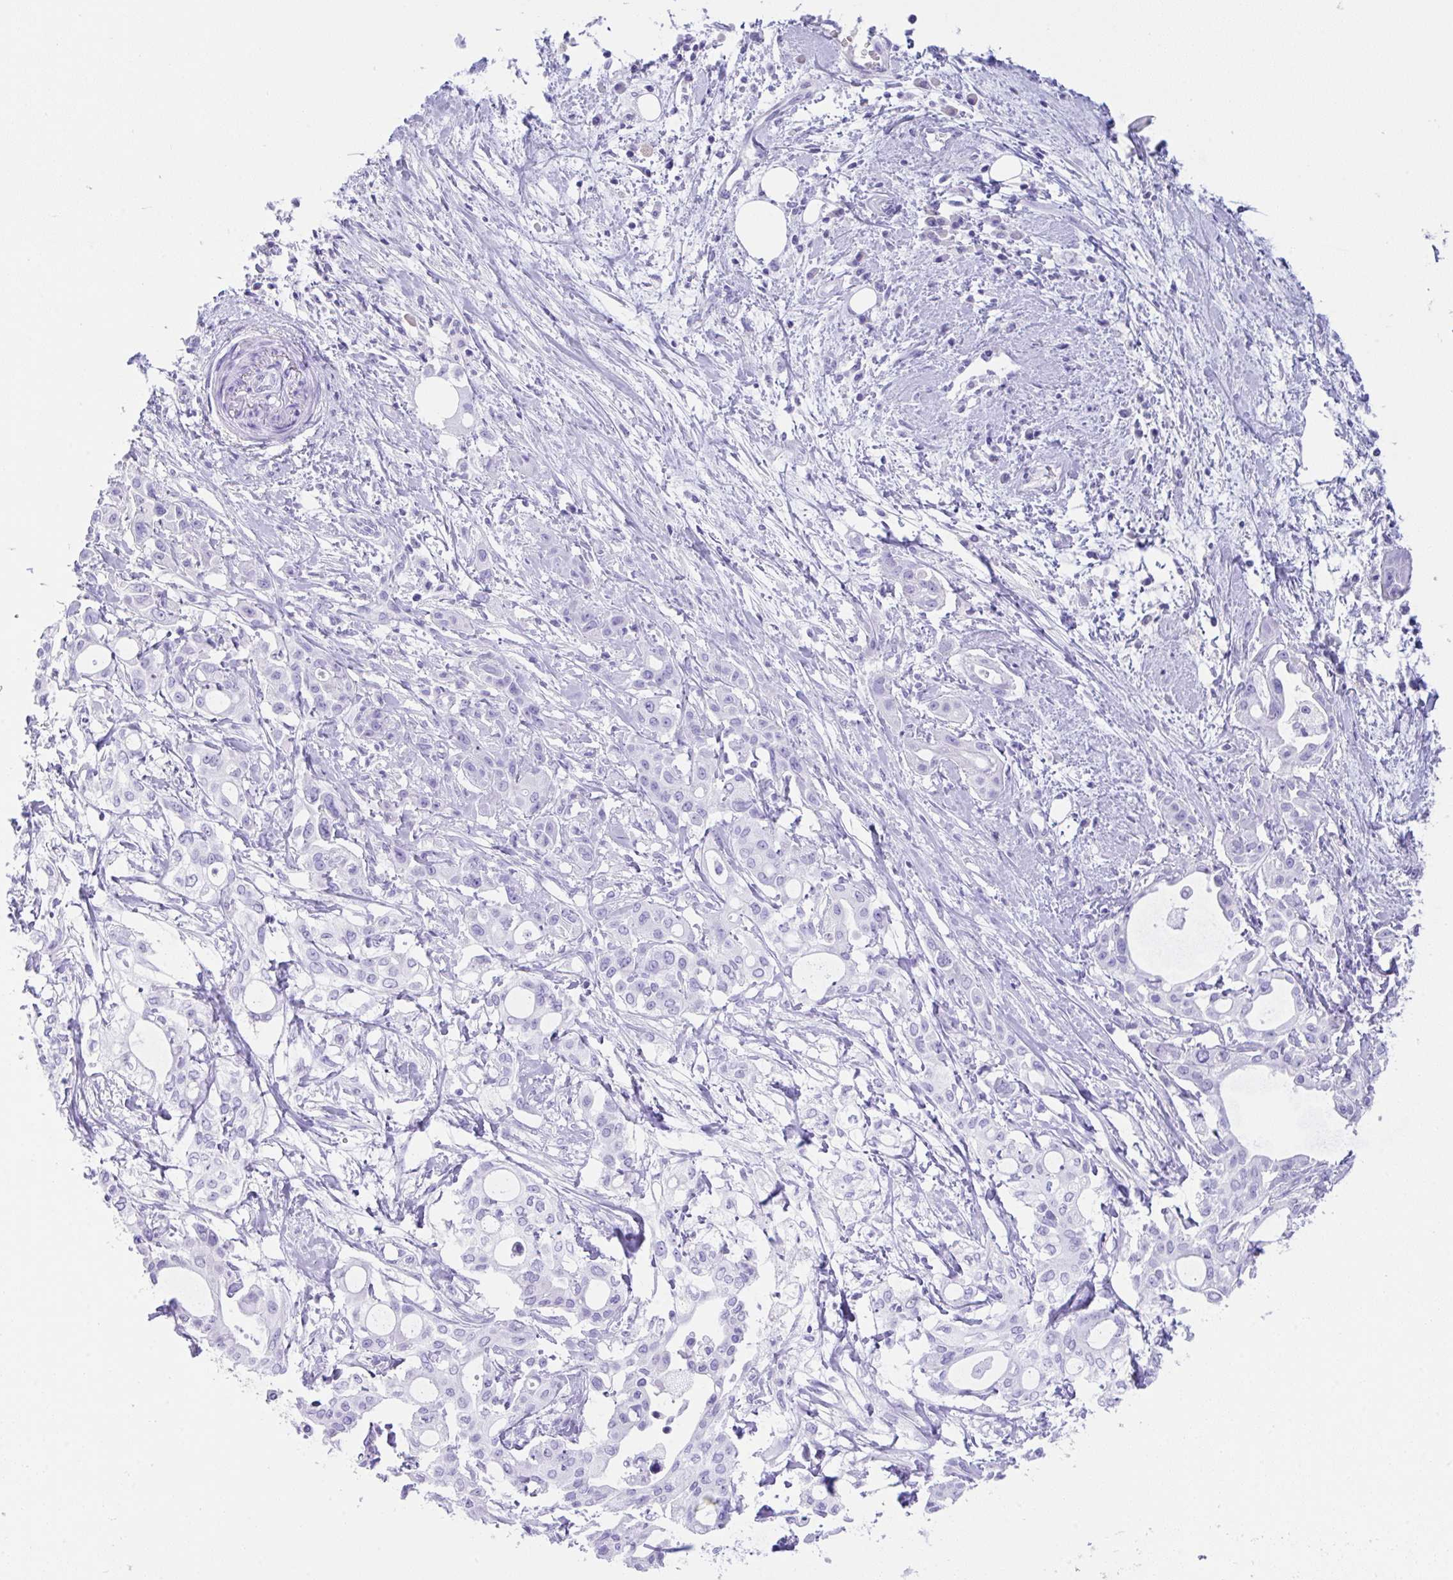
{"staining": {"intensity": "negative", "quantity": "none", "location": "none"}, "tissue": "pancreatic cancer", "cell_type": "Tumor cells", "image_type": "cancer", "snomed": [{"axis": "morphology", "description": "Adenocarcinoma, NOS"}, {"axis": "topography", "description": "Pancreas"}], "caption": "Photomicrograph shows no protein expression in tumor cells of pancreatic adenocarcinoma tissue. The staining is performed using DAB (3,3'-diaminobenzidine) brown chromogen with nuclei counter-stained in using hematoxylin.", "gene": "CPA1", "patient": {"sex": "female", "age": 68}}